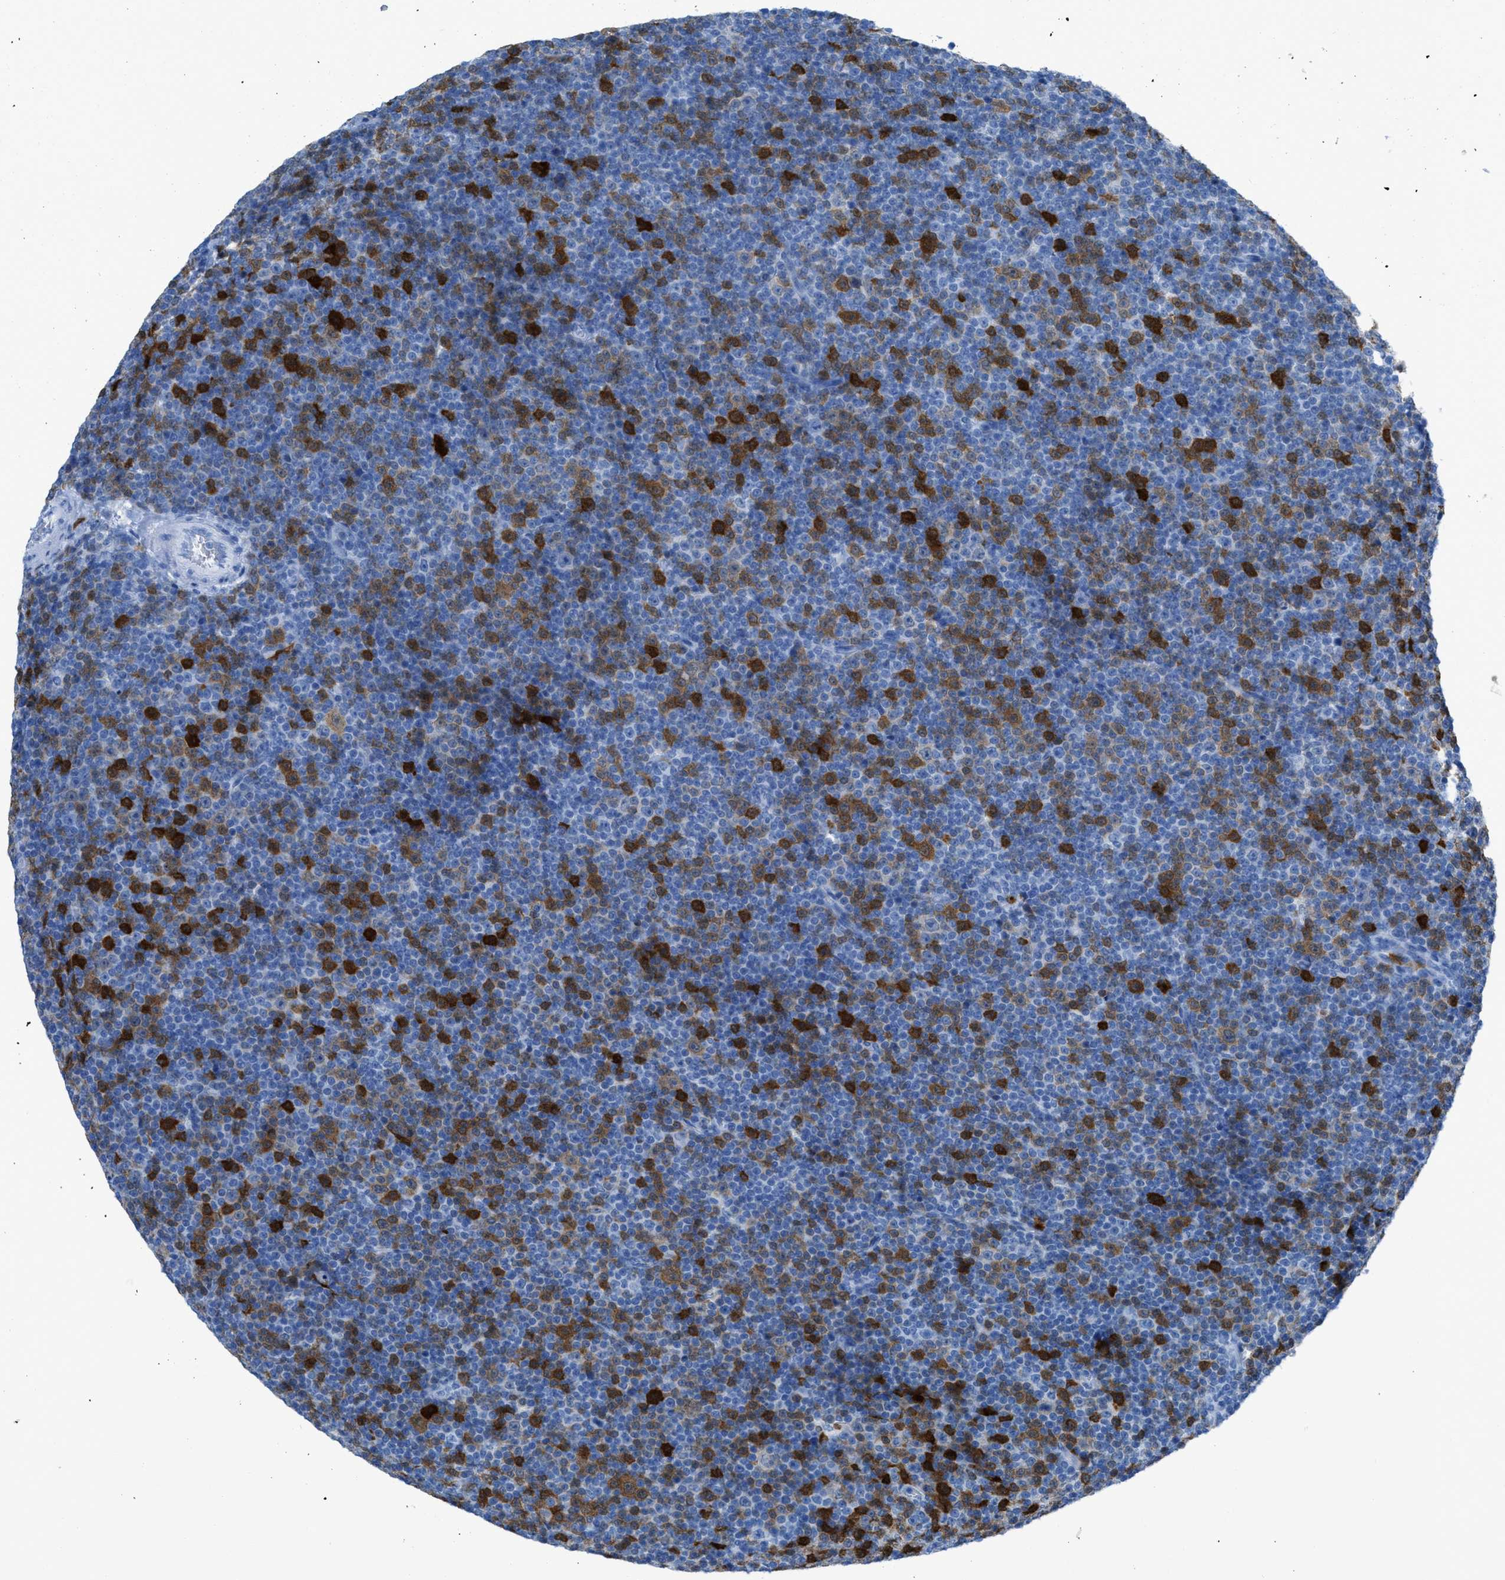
{"staining": {"intensity": "strong", "quantity": "<25%", "location": "cytoplasmic/membranous"}, "tissue": "lymphoma", "cell_type": "Tumor cells", "image_type": "cancer", "snomed": [{"axis": "morphology", "description": "Malignant lymphoma, non-Hodgkin's type, Low grade"}, {"axis": "topography", "description": "Lymph node"}], "caption": "Strong cytoplasmic/membranous staining is present in approximately <25% of tumor cells in lymphoma.", "gene": "CDKN2A", "patient": {"sex": "female", "age": 67}}